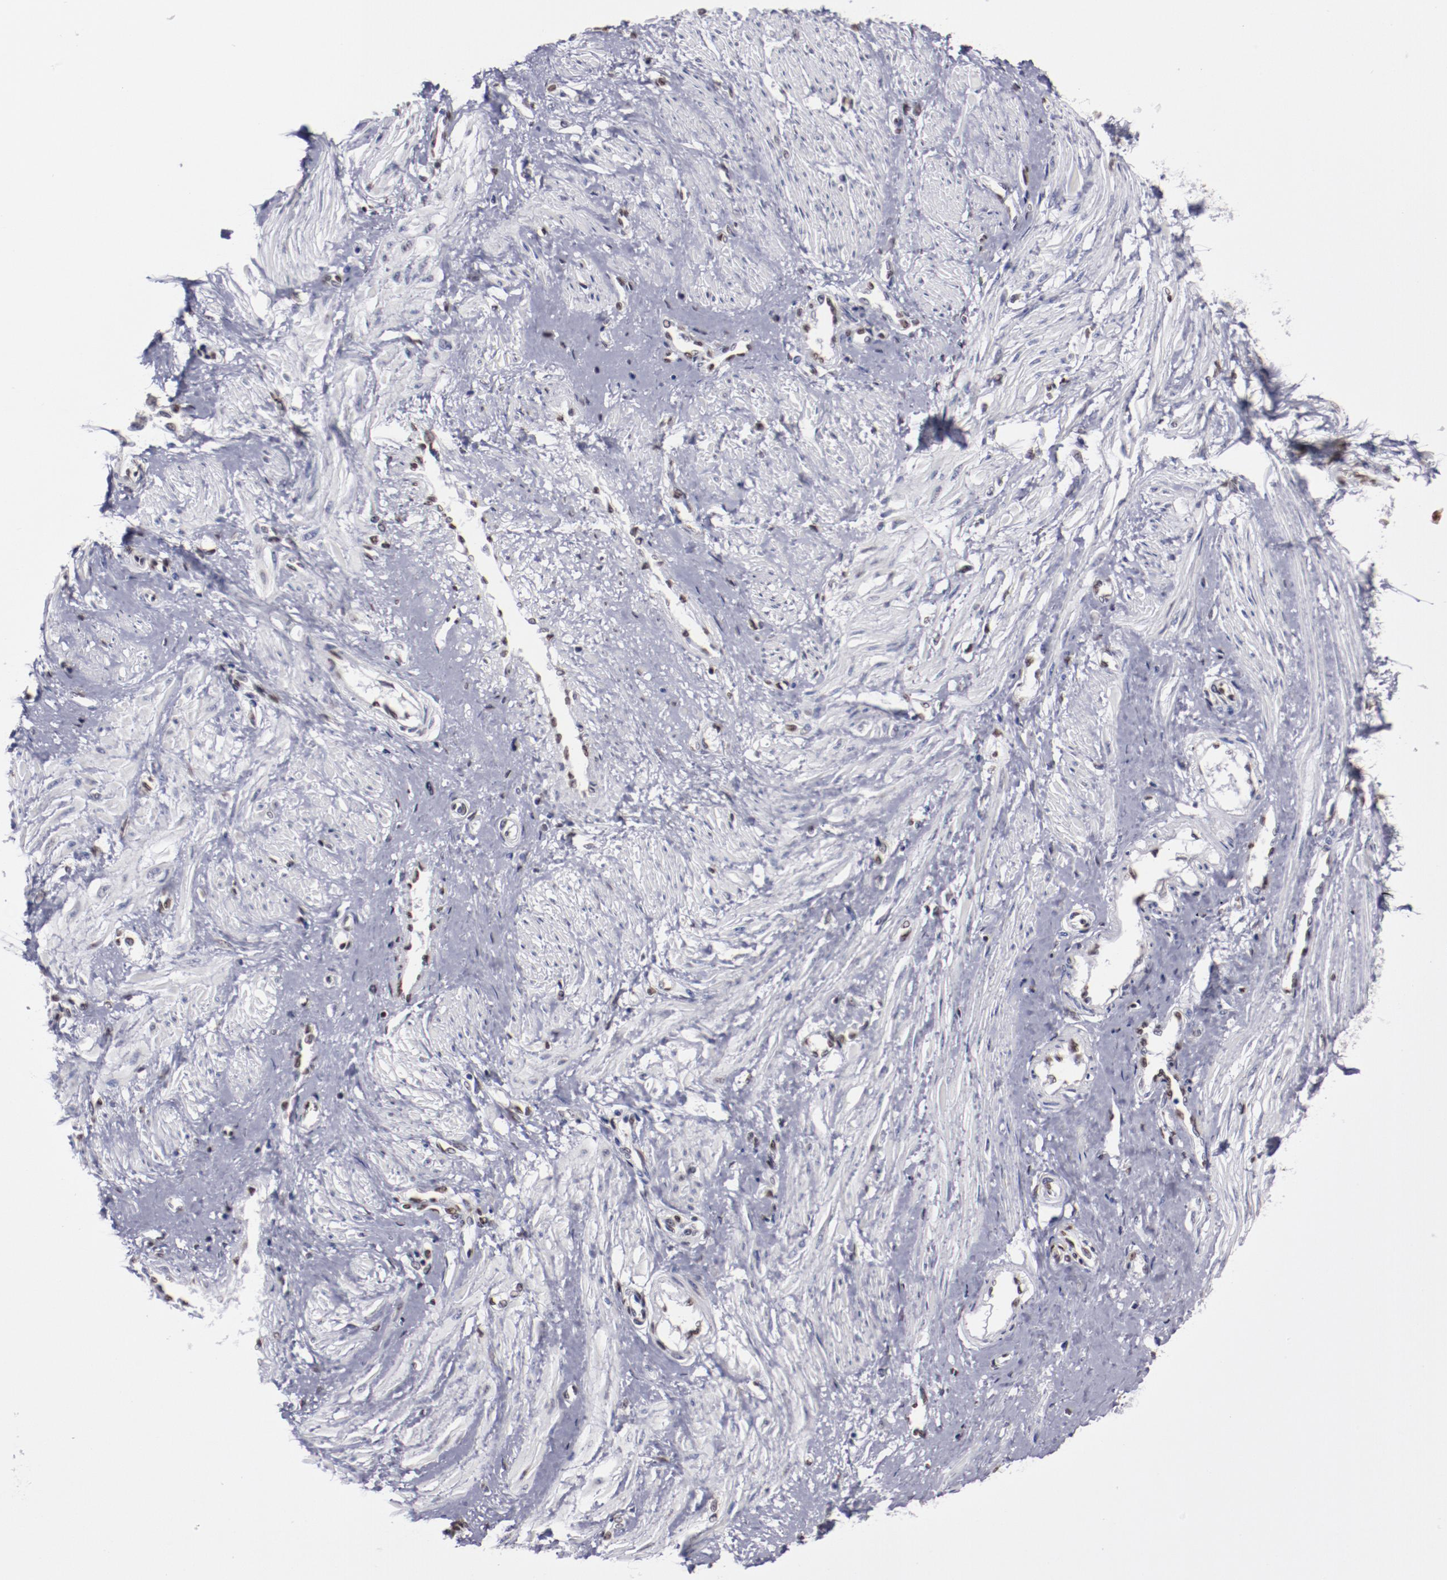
{"staining": {"intensity": "strong", "quantity": ">75%", "location": "nuclear"}, "tissue": "smooth muscle", "cell_type": "Smooth muscle cells", "image_type": "normal", "snomed": [{"axis": "morphology", "description": "Normal tissue, NOS"}, {"axis": "topography", "description": "Smooth muscle"}, {"axis": "topography", "description": "Uterus"}], "caption": "Immunohistochemistry photomicrograph of unremarkable smooth muscle: smooth muscle stained using immunohistochemistry (IHC) demonstrates high levels of strong protein expression localized specifically in the nuclear of smooth muscle cells, appearing as a nuclear brown color.", "gene": "HNRNPA1L3", "patient": {"sex": "female", "age": 39}}